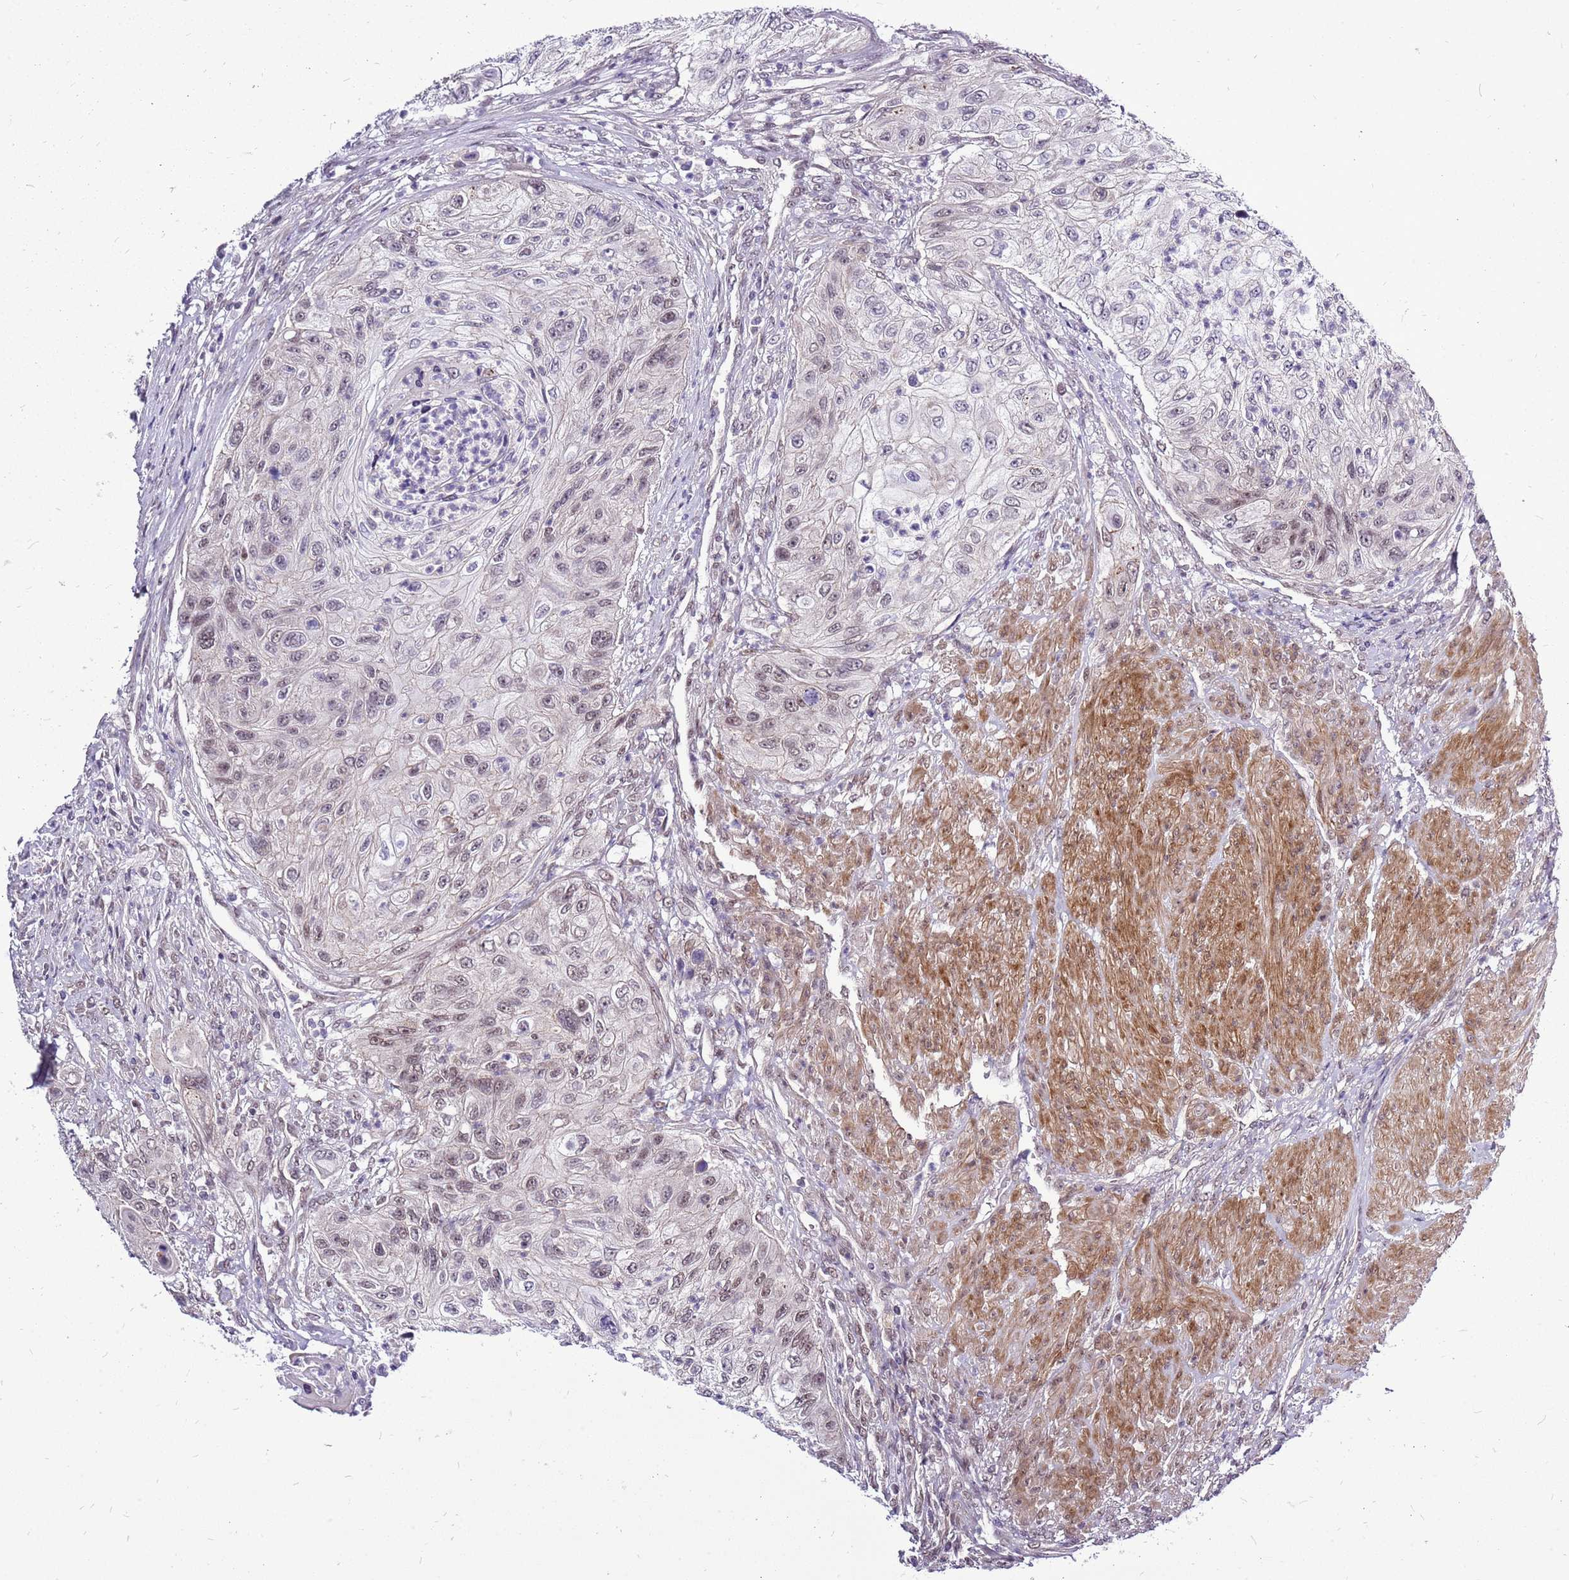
{"staining": {"intensity": "moderate", "quantity": "<25%", "location": "nuclear"}, "tissue": "urothelial cancer", "cell_type": "Tumor cells", "image_type": "cancer", "snomed": [{"axis": "morphology", "description": "Urothelial carcinoma, High grade"}, {"axis": "topography", "description": "Urinary bladder"}], "caption": "Protein analysis of high-grade urothelial carcinoma tissue demonstrates moderate nuclear staining in approximately <25% of tumor cells. Ihc stains the protein in brown and the nuclei are stained blue.", "gene": "CCDC166", "patient": {"sex": "female", "age": 60}}